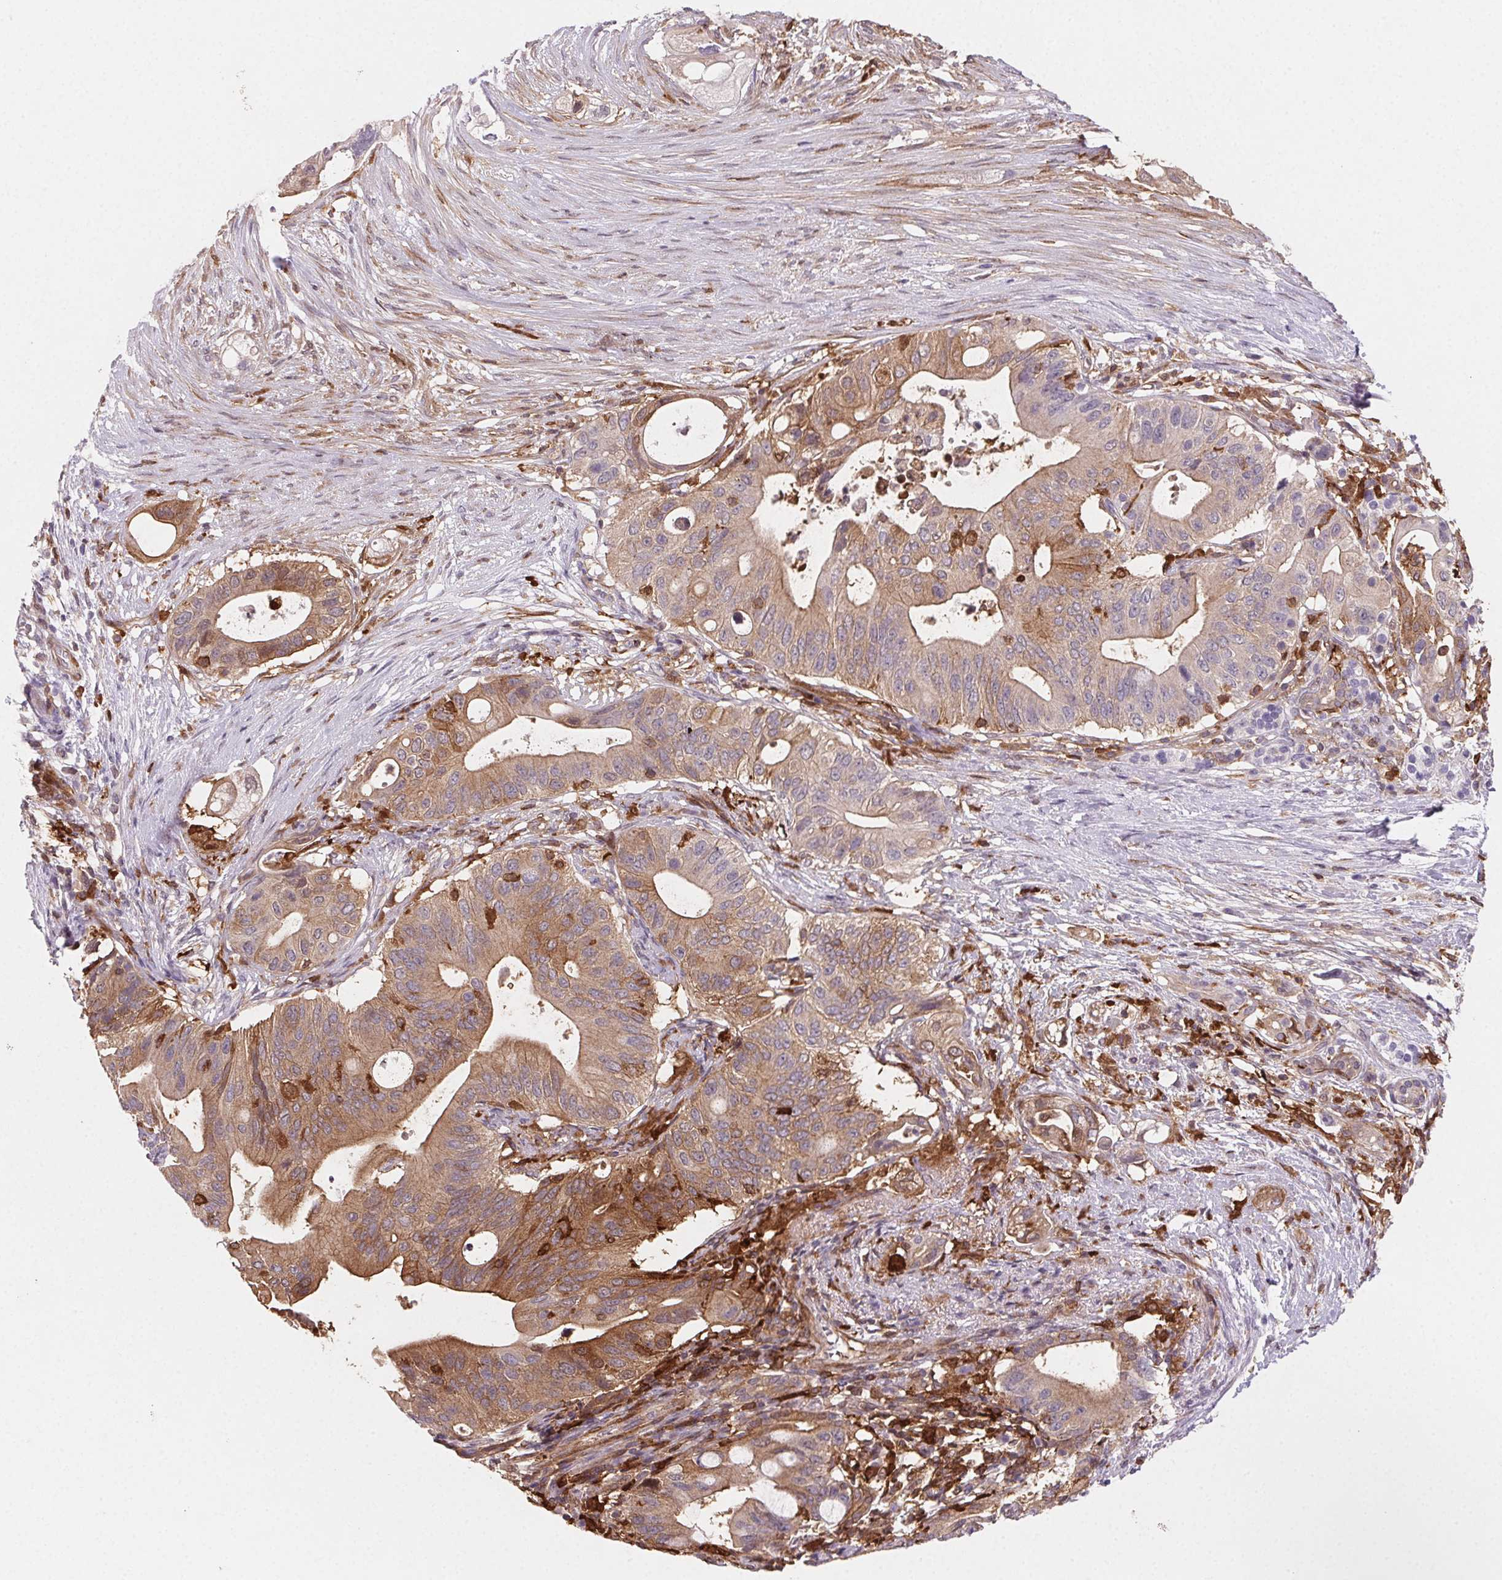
{"staining": {"intensity": "moderate", "quantity": "25%-75%", "location": "cytoplasmic/membranous"}, "tissue": "pancreatic cancer", "cell_type": "Tumor cells", "image_type": "cancer", "snomed": [{"axis": "morphology", "description": "Adenocarcinoma, NOS"}, {"axis": "topography", "description": "Pancreas"}], "caption": "A brown stain shows moderate cytoplasmic/membranous staining of a protein in human adenocarcinoma (pancreatic) tumor cells.", "gene": "GBP1", "patient": {"sex": "female", "age": 72}}